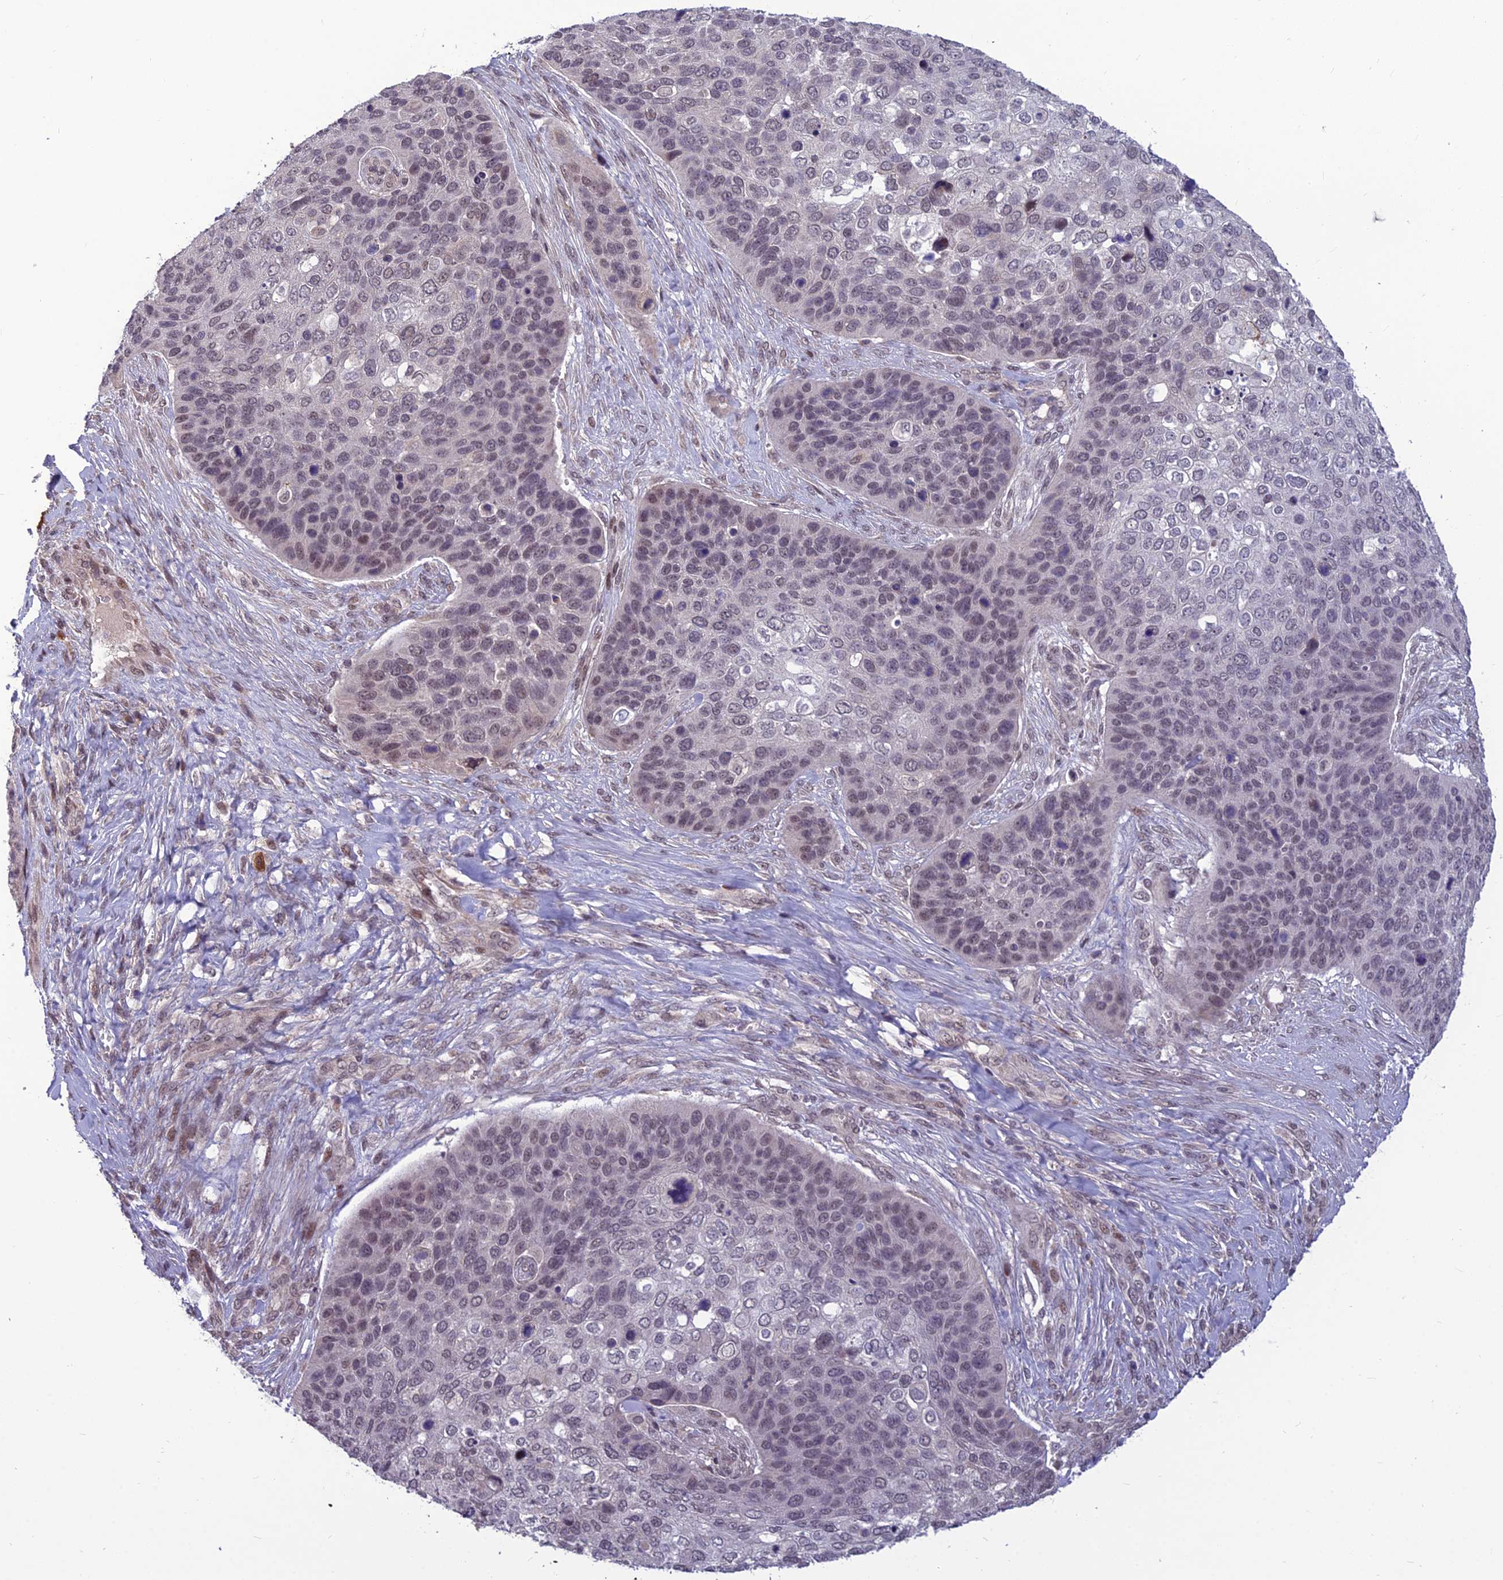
{"staining": {"intensity": "weak", "quantity": "25%-75%", "location": "nuclear"}, "tissue": "skin cancer", "cell_type": "Tumor cells", "image_type": "cancer", "snomed": [{"axis": "morphology", "description": "Basal cell carcinoma"}, {"axis": "topography", "description": "Skin"}], "caption": "Approximately 25%-75% of tumor cells in skin basal cell carcinoma reveal weak nuclear protein positivity as visualized by brown immunohistochemical staining.", "gene": "FBRS", "patient": {"sex": "female", "age": 74}}